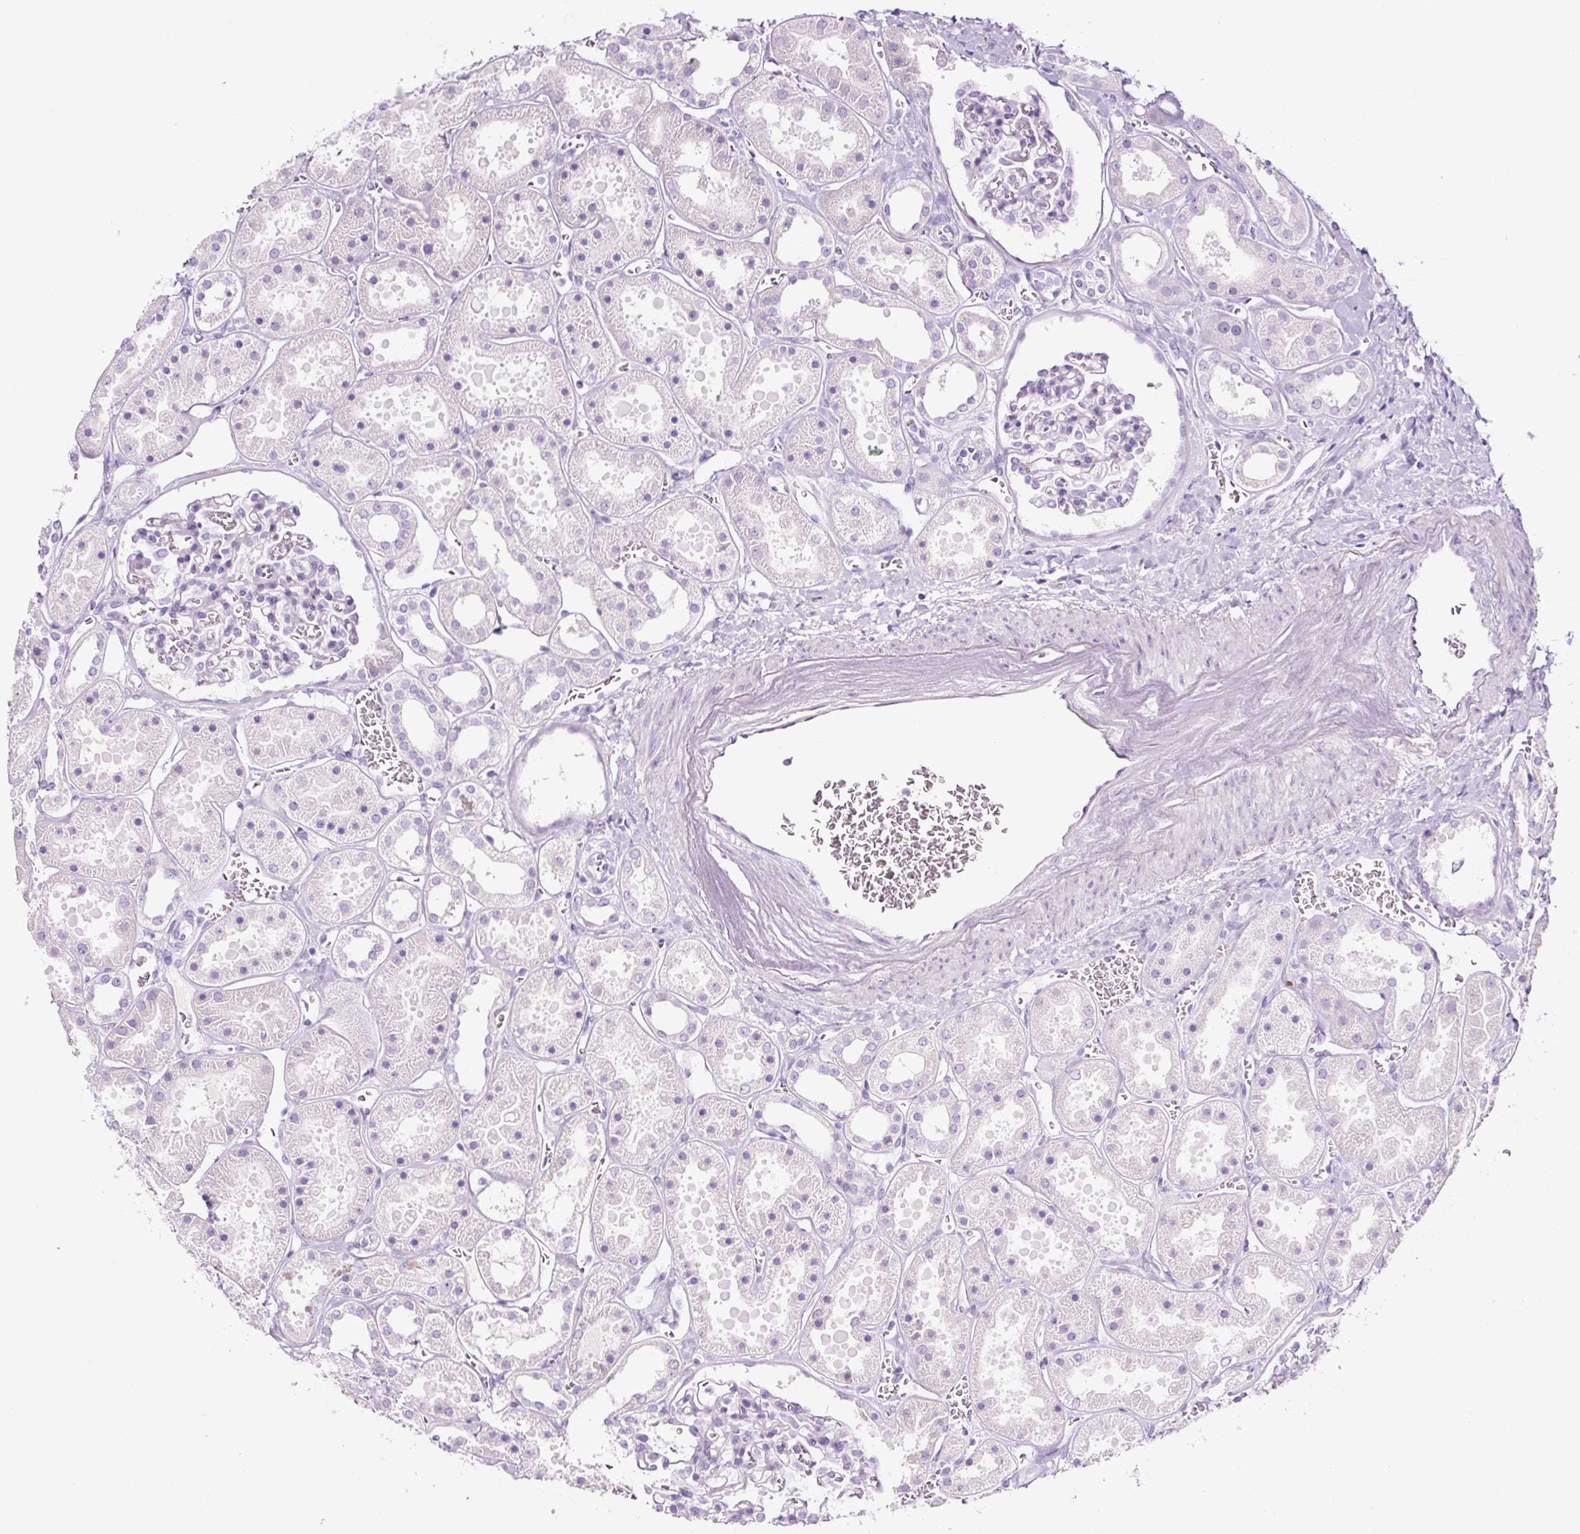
{"staining": {"intensity": "negative", "quantity": "none", "location": "none"}, "tissue": "kidney", "cell_type": "Cells in glomeruli", "image_type": "normal", "snomed": [{"axis": "morphology", "description": "Normal tissue, NOS"}, {"axis": "topography", "description": "Kidney"}], "caption": "Kidney stained for a protein using IHC shows no expression cells in glomeruli.", "gene": "RNF212B", "patient": {"sex": "female", "age": 41}}